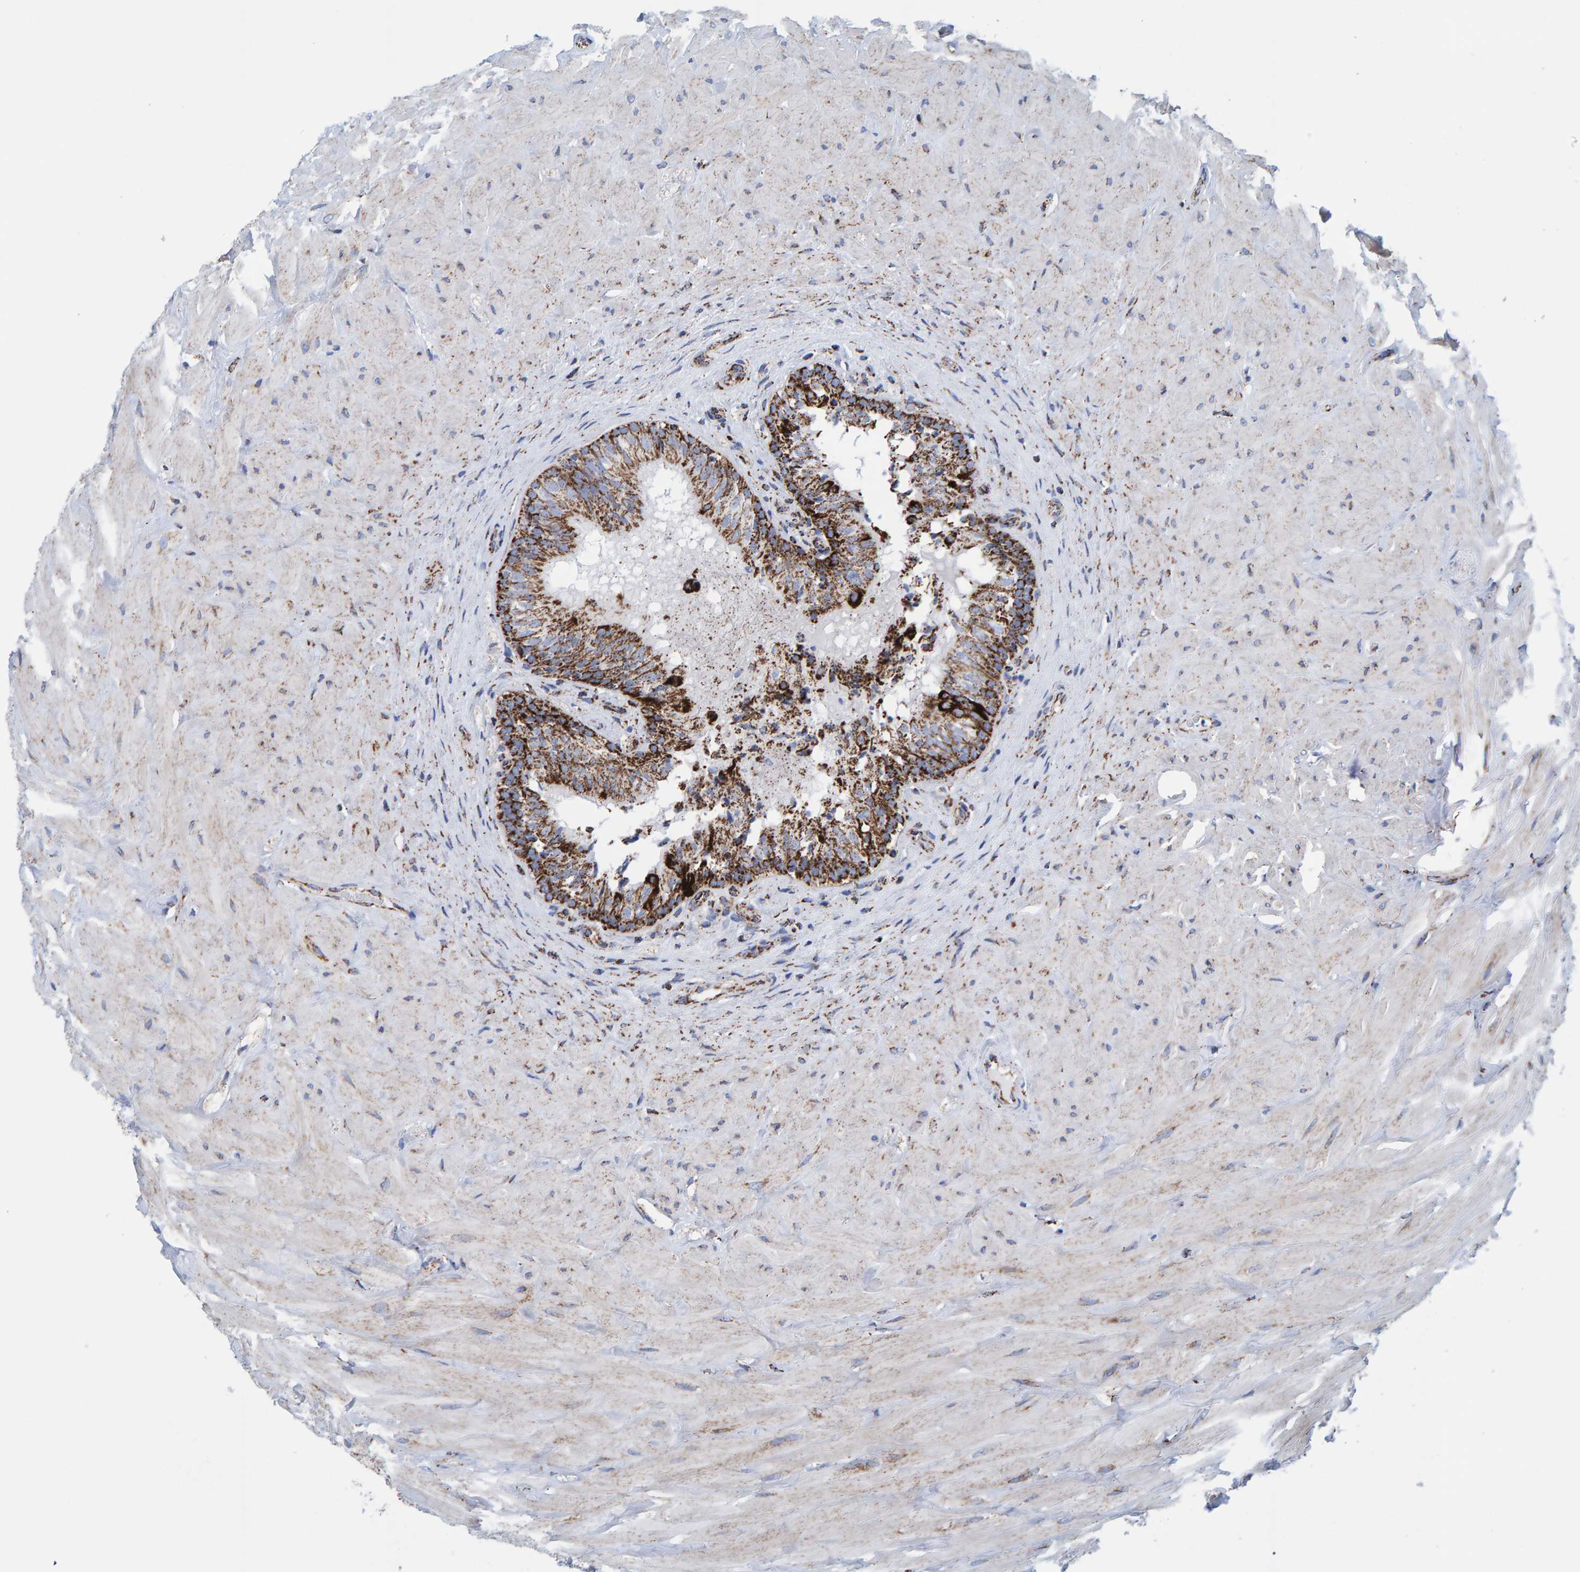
{"staining": {"intensity": "strong", "quantity": ">75%", "location": "cytoplasmic/membranous"}, "tissue": "epididymis", "cell_type": "Glandular cells", "image_type": "normal", "snomed": [{"axis": "morphology", "description": "Normal tissue, NOS"}, {"axis": "topography", "description": "Soft tissue"}, {"axis": "topography", "description": "Epididymis"}], "caption": "Protein positivity by immunohistochemistry displays strong cytoplasmic/membranous positivity in about >75% of glandular cells in unremarkable epididymis.", "gene": "ENSG00000262660", "patient": {"sex": "male", "age": 26}}